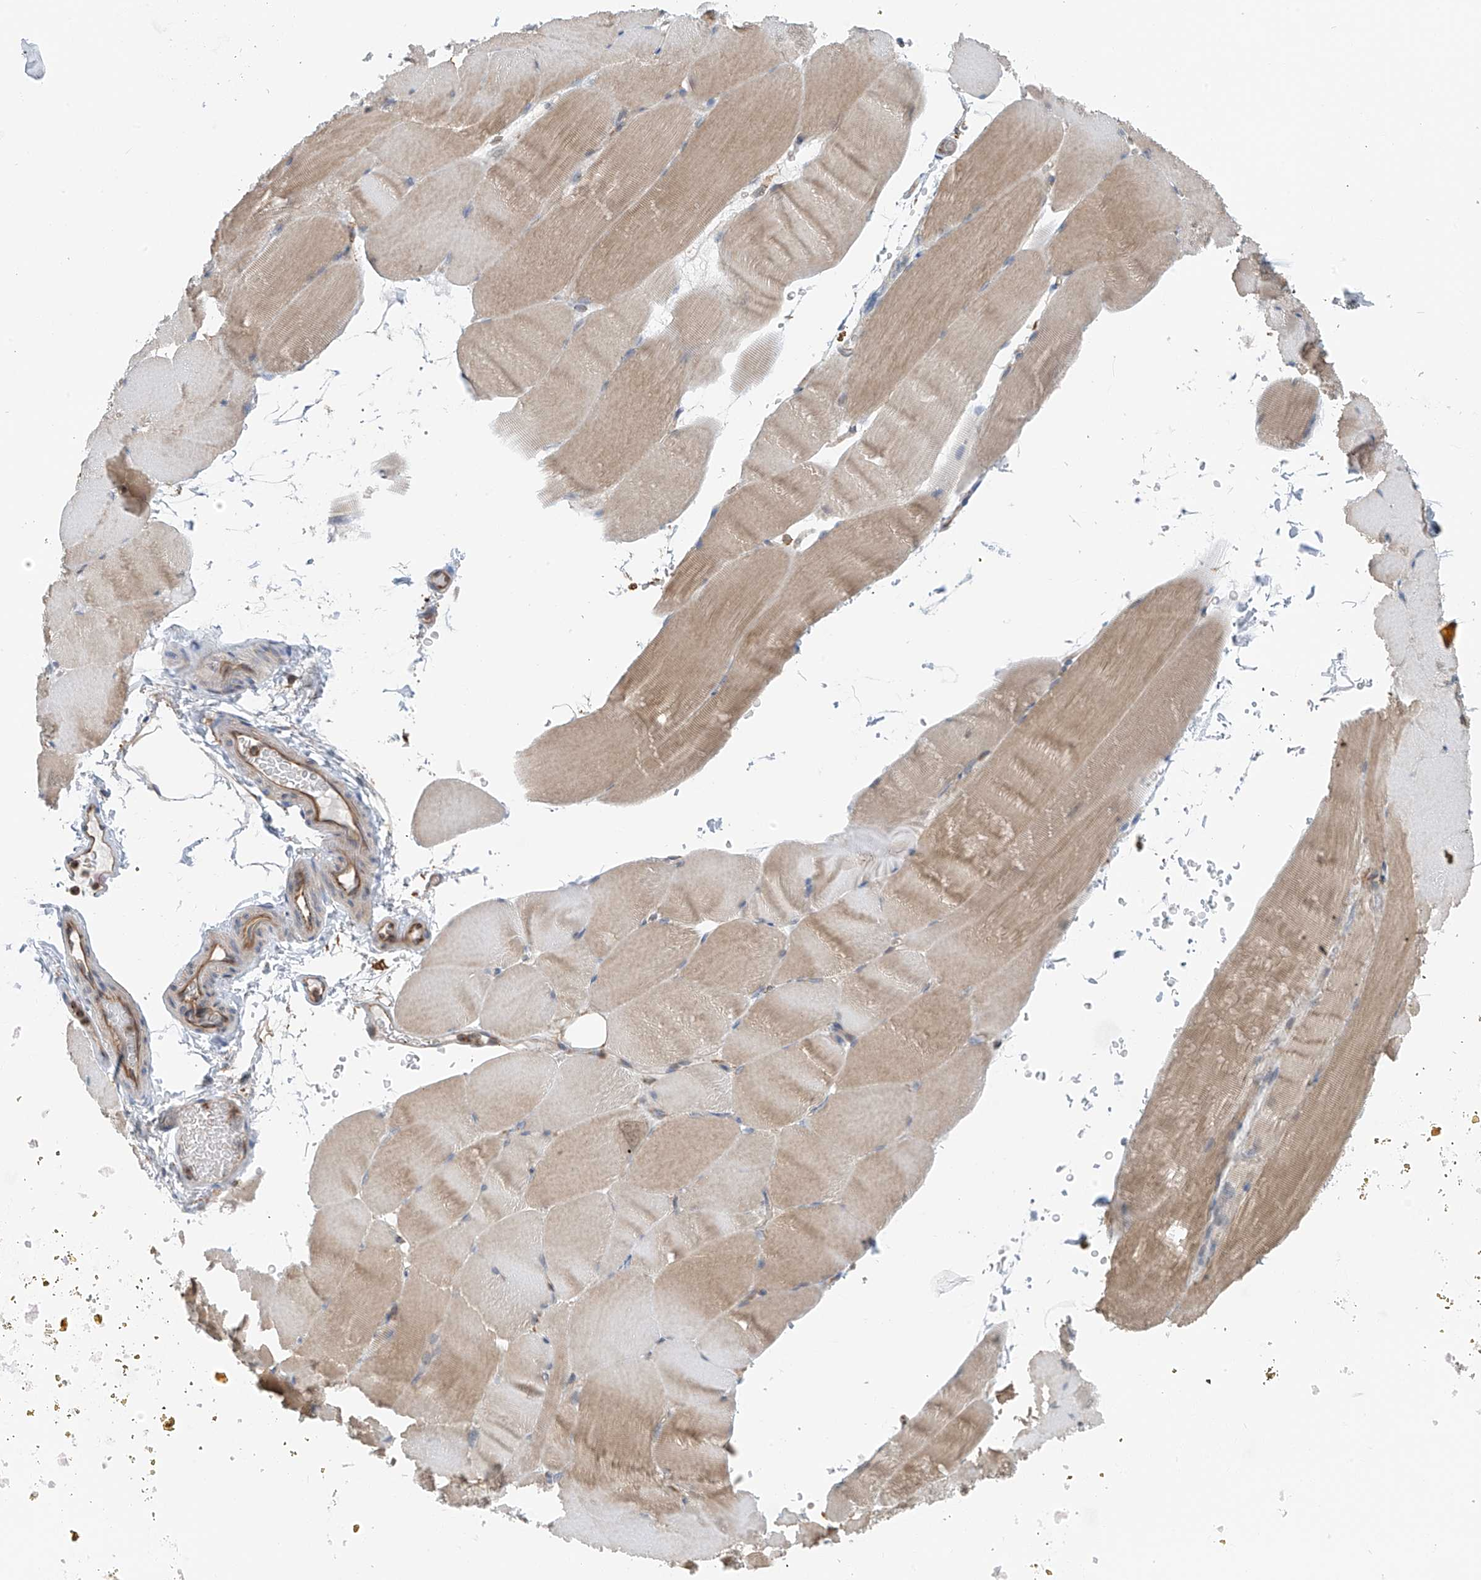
{"staining": {"intensity": "moderate", "quantity": "<25%", "location": "cytoplasmic/membranous"}, "tissue": "skeletal muscle", "cell_type": "Myocytes", "image_type": "normal", "snomed": [{"axis": "morphology", "description": "Normal tissue, NOS"}, {"axis": "topography", "description": "Skeletal muscle"}, {"axis": "topography", "description": "Parathyroid gland"}], "caption": "Brown immunohistochemical staining in normal skeletal muscle demonstrates moderate cytoplasmic/membranous positivity in about <25% of myocytes.", "gene": "ZNF189", "patient": {"sex": "female", "age": 37}}